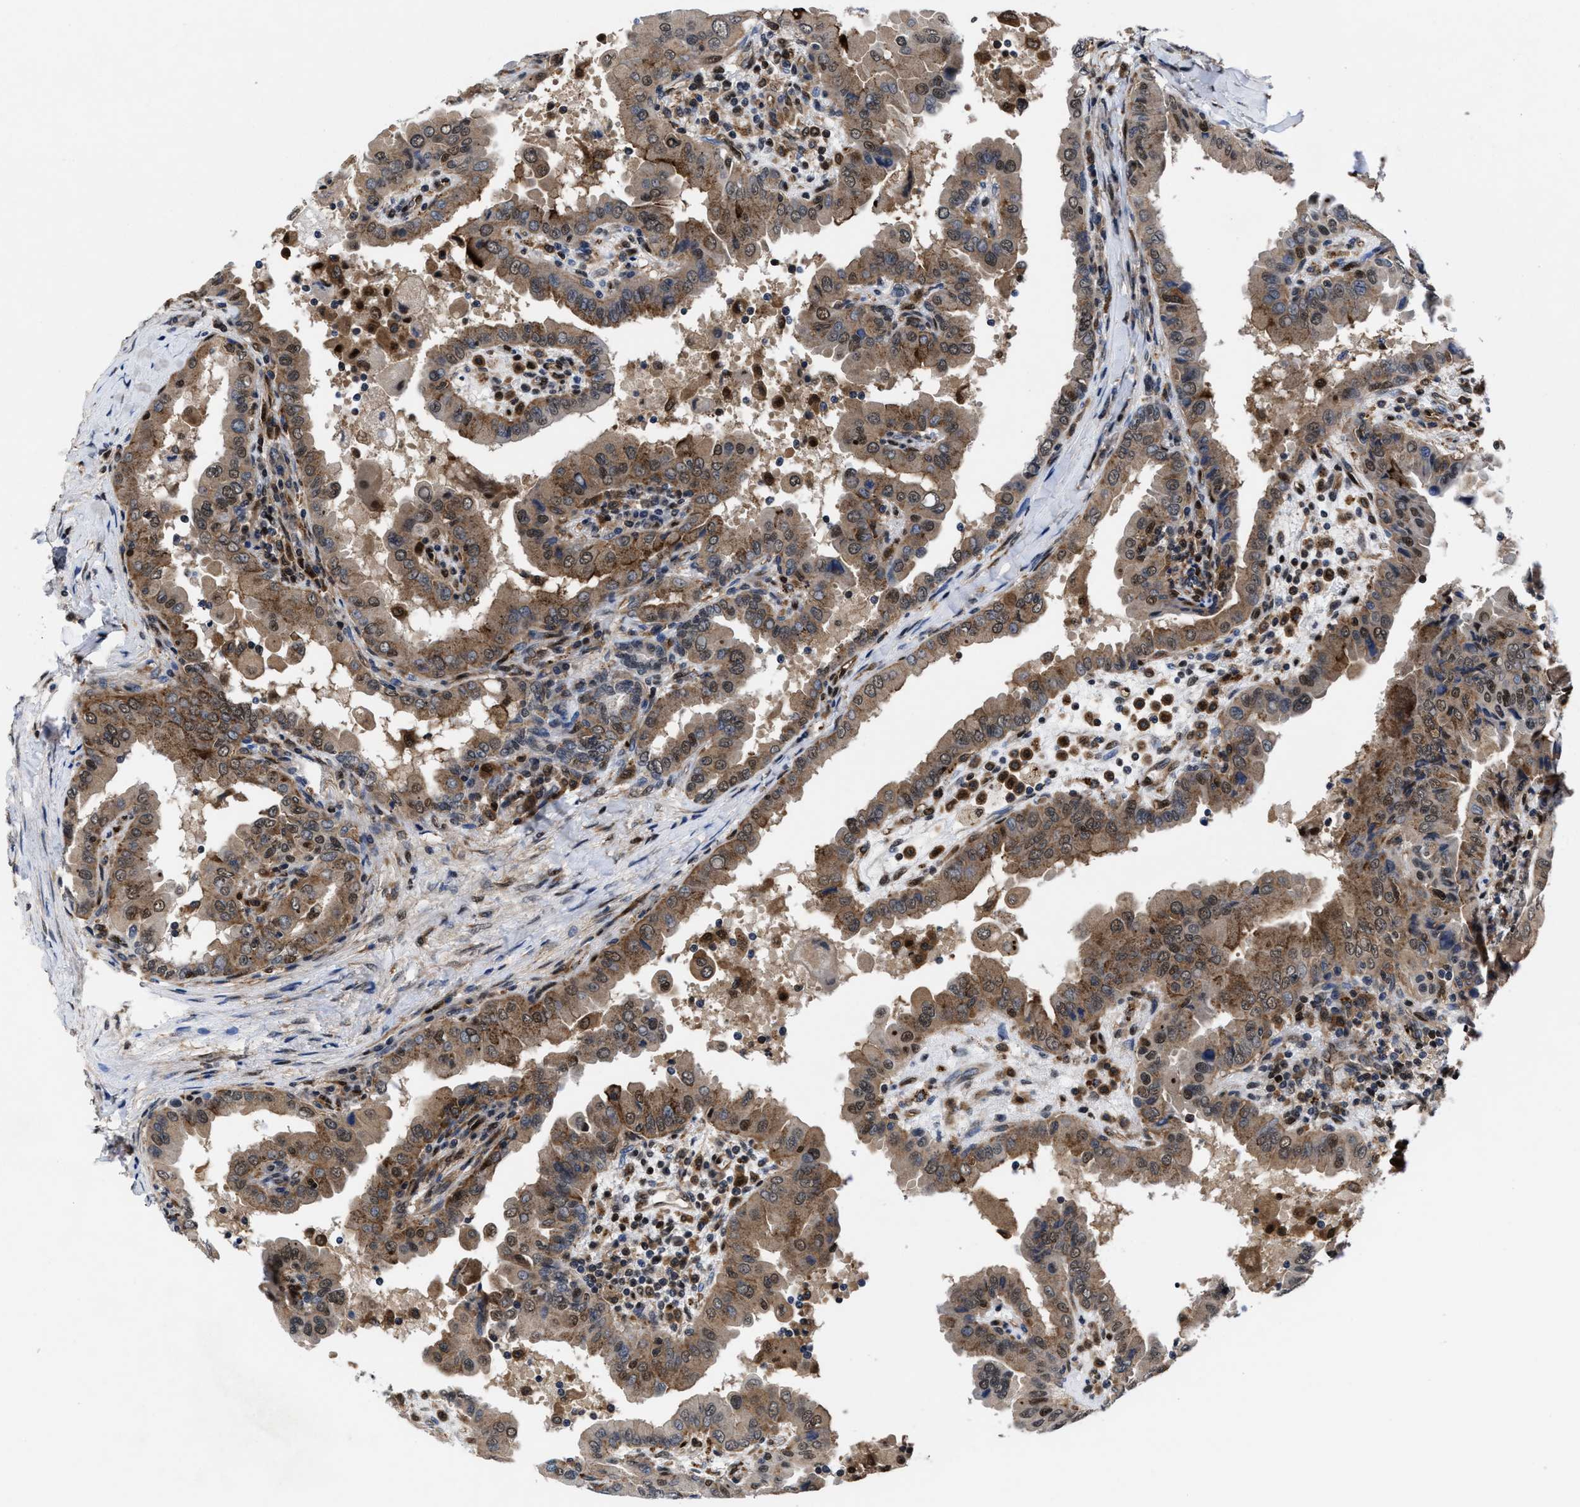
{"staining": {"intensity": "moderate", "quantity": ">75%", "location": "cytoplasmic/membranous,nuclear"}, "tissue": "thyroid cancer", "cell_type": "Tumor cells", "image_type": "cancer", "snomed": [{"axis": "morphology", "description": "Papillary adenocarcinoma, NOS"}, {"axis": "topography", "description": "Thyroid gland"}], "caption": "Brown immunohistochemical staining in thyroid cancer reveals moderate cytoplasmic/membranous and nuclear expression in approximately >75% of tumor cells.", "gene": "ACLY", "patient": {"sex": "male", "age": 33}}